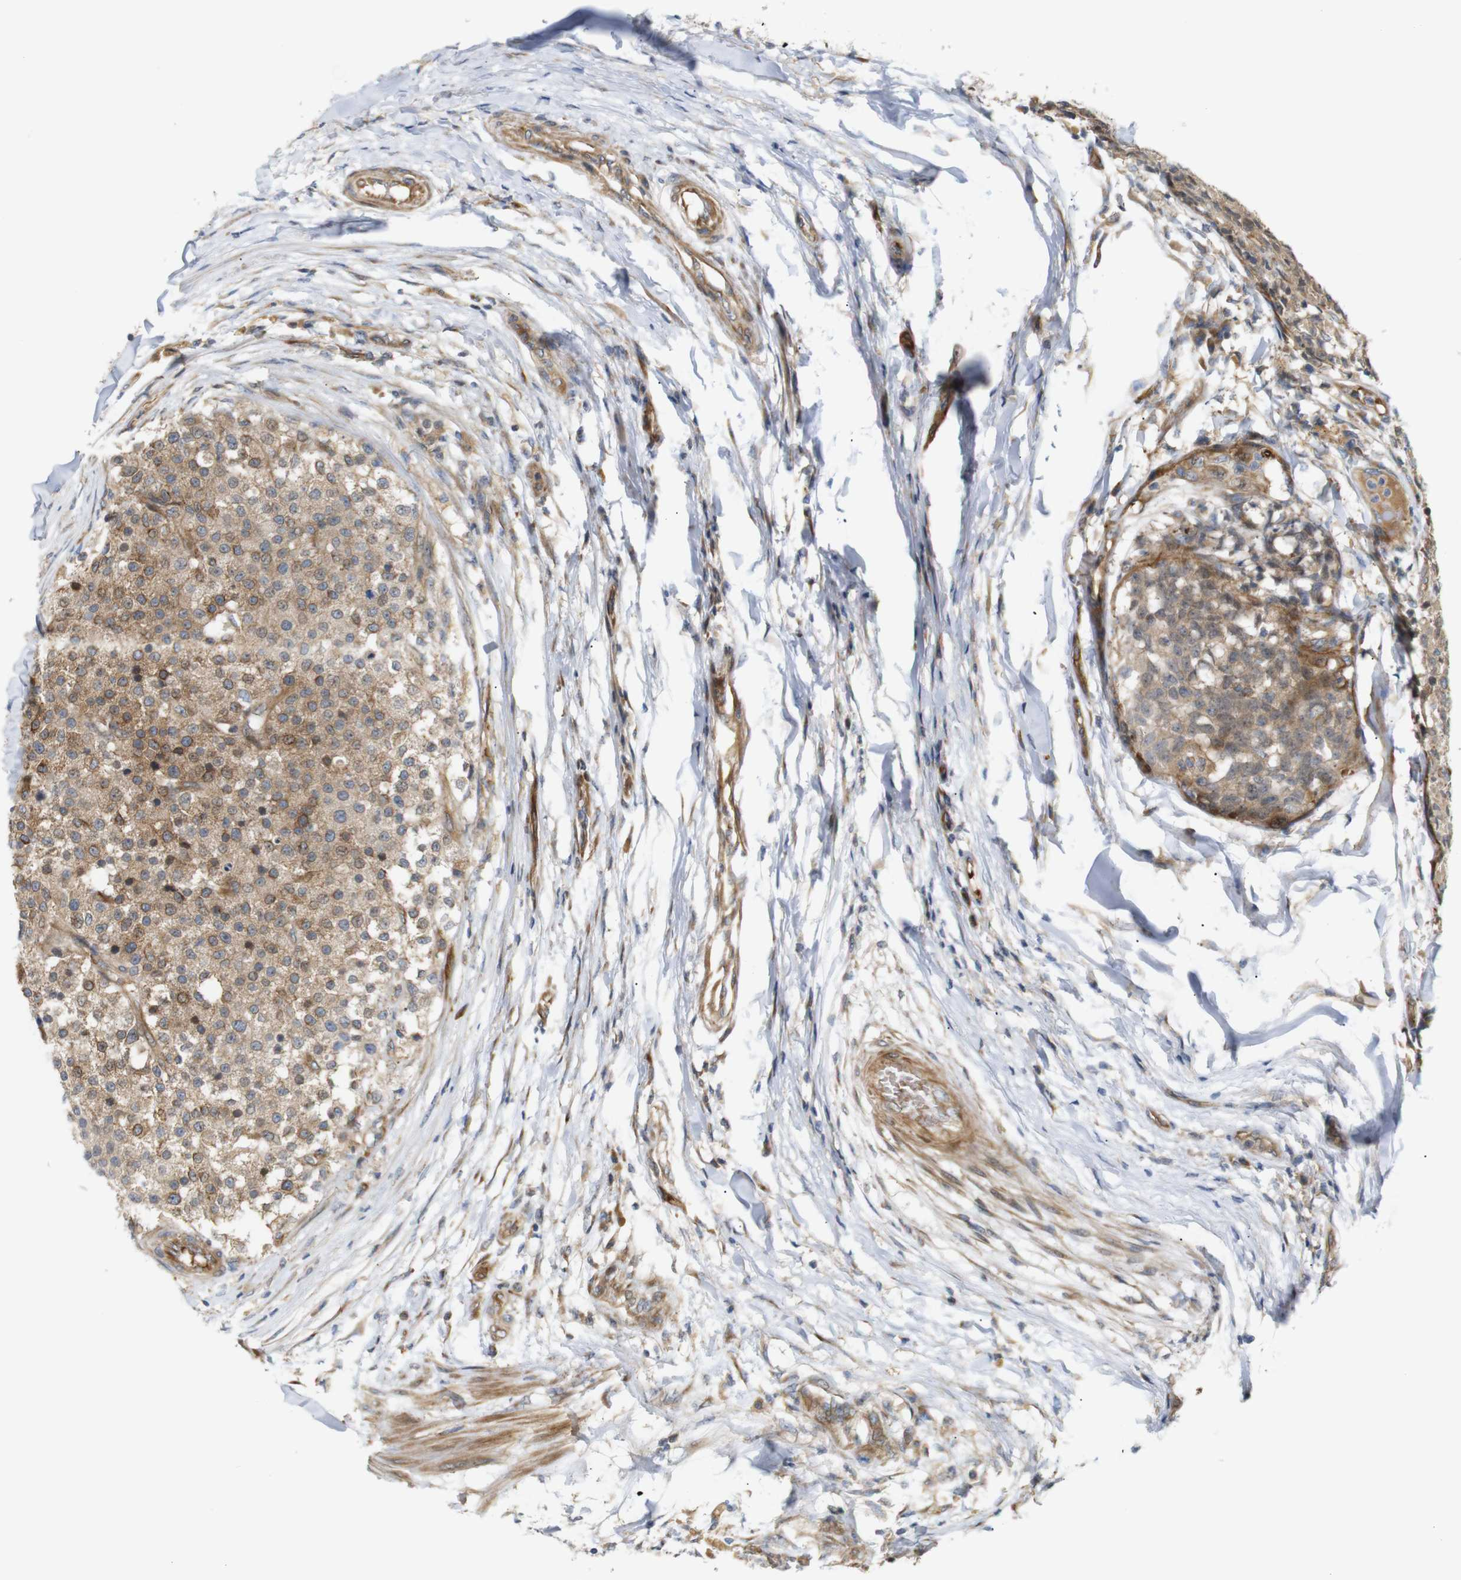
{"staining": {"intensity": "moderate", "quantity": ">75%", "location": "cytoplasmic/membranous"}, "tissue": "testis cancer", "cell_type": "Tumor cells", "image_type": "cancer", "snomed": [{"axis": "morphology", "description": "Seminoma, NOS"}, {"axis": "topography", "description": "Testis"}], "caption": "High-power microscopy captured an immunohistochemistry image of testis cancer (seminoma), revealing moderate cytoplasmic/membranous positivity in about >75% of tumor cells.", "gene": "RPTOR", "patient": {"sex": "male", "age": 59}}